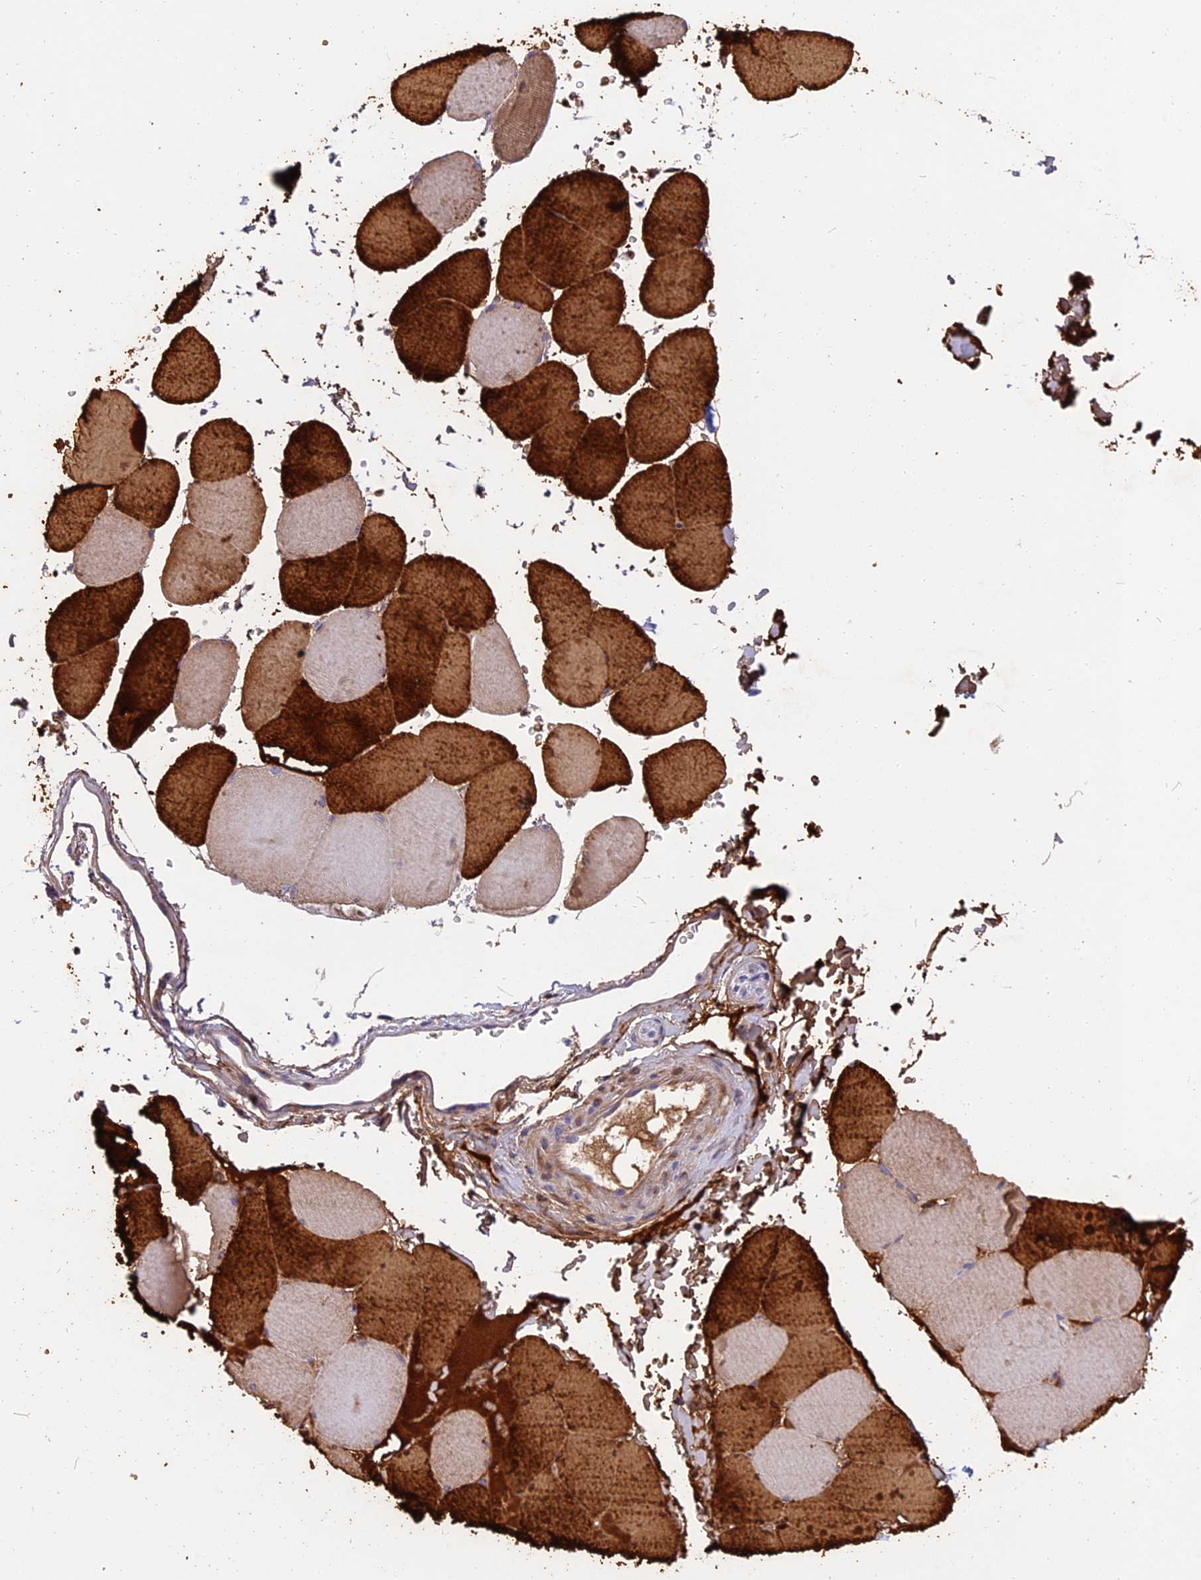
{"staining": {"intensity": "strong", "quantity": "25%-75%", "location": "cytoplasmic/membranous"}, "tissue": "skeletal muscle", "cell_type": "Myocytes", "image_type": "normal", "snomed": [{"axis": "morphology", "description": "Normal tissue, NOS"}, {"axis": "topography", "description": "Skeletal muscle"}, {"axis": "topography", "description": "Head-Neck"}], "caption": "This image reveals IHC staining of unremarkable skeletal muscle, with high strong cytoplasmic/membranous staining in about 25%-75% of myocytes.", "gene": "TNNC2", "patient": {"sex": "male", "age": 66}}